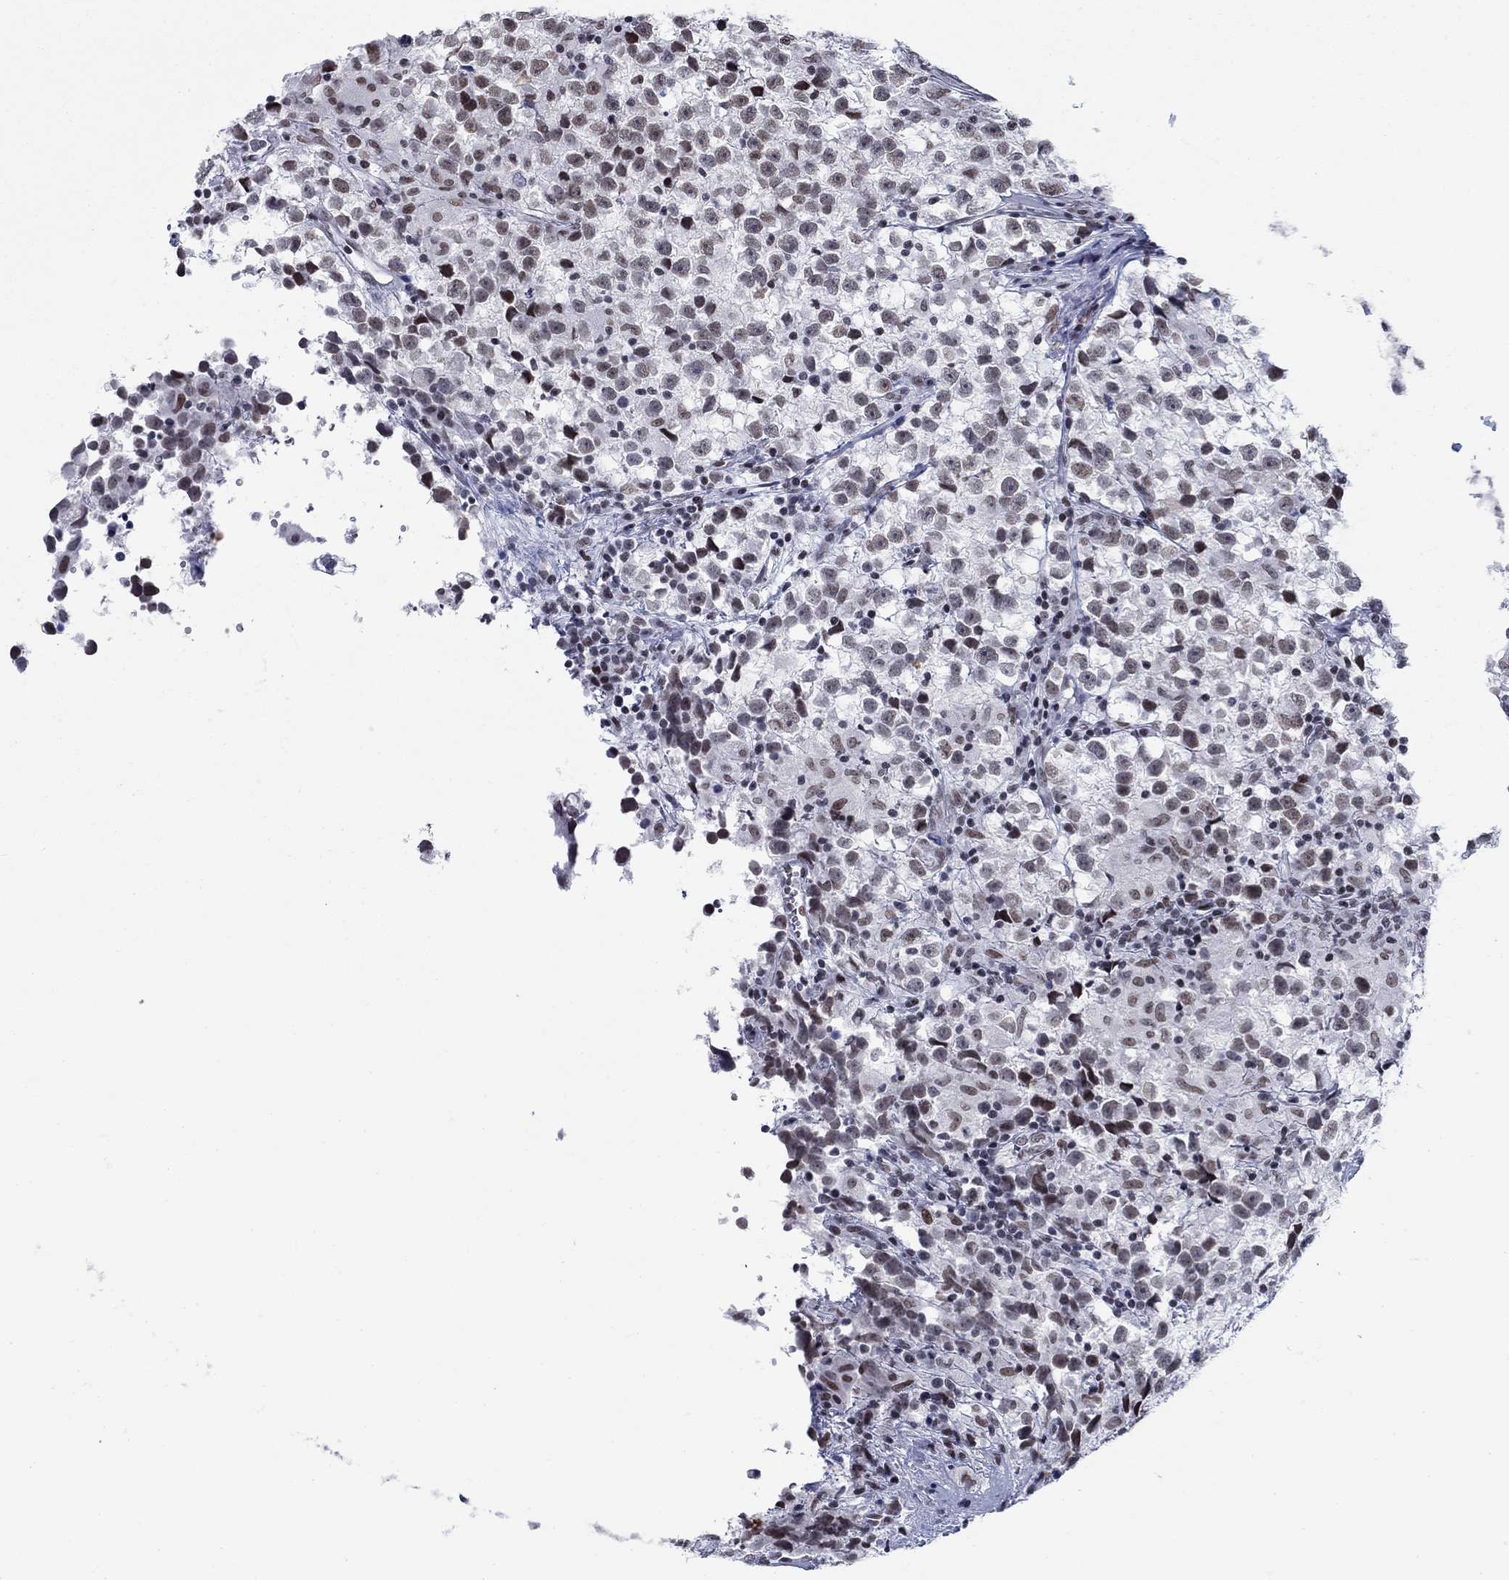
{"staining": {"intensity": "moderate", "quantity": "<25%", "location": "nuclear"}, "tissue": "testis cancer", "cell_type": "Tumor cells", "image_type": "cancer", "snomed": [{"axis": "morphology", "description": "Seminoma, NOS"}, {"axis": "topography", "description": "Testis"}], "caption": "An immunohistochemistry histopathology image of neoplastic tissue is shown. Protein staining in brown shows moderate nuclear positivity in testis cancer within tumor cells. (Brightfield microscopy of DAB IHC at high magnification).", "gene": "NPAS3", "patient": {"sex": "male", "age": 31}}